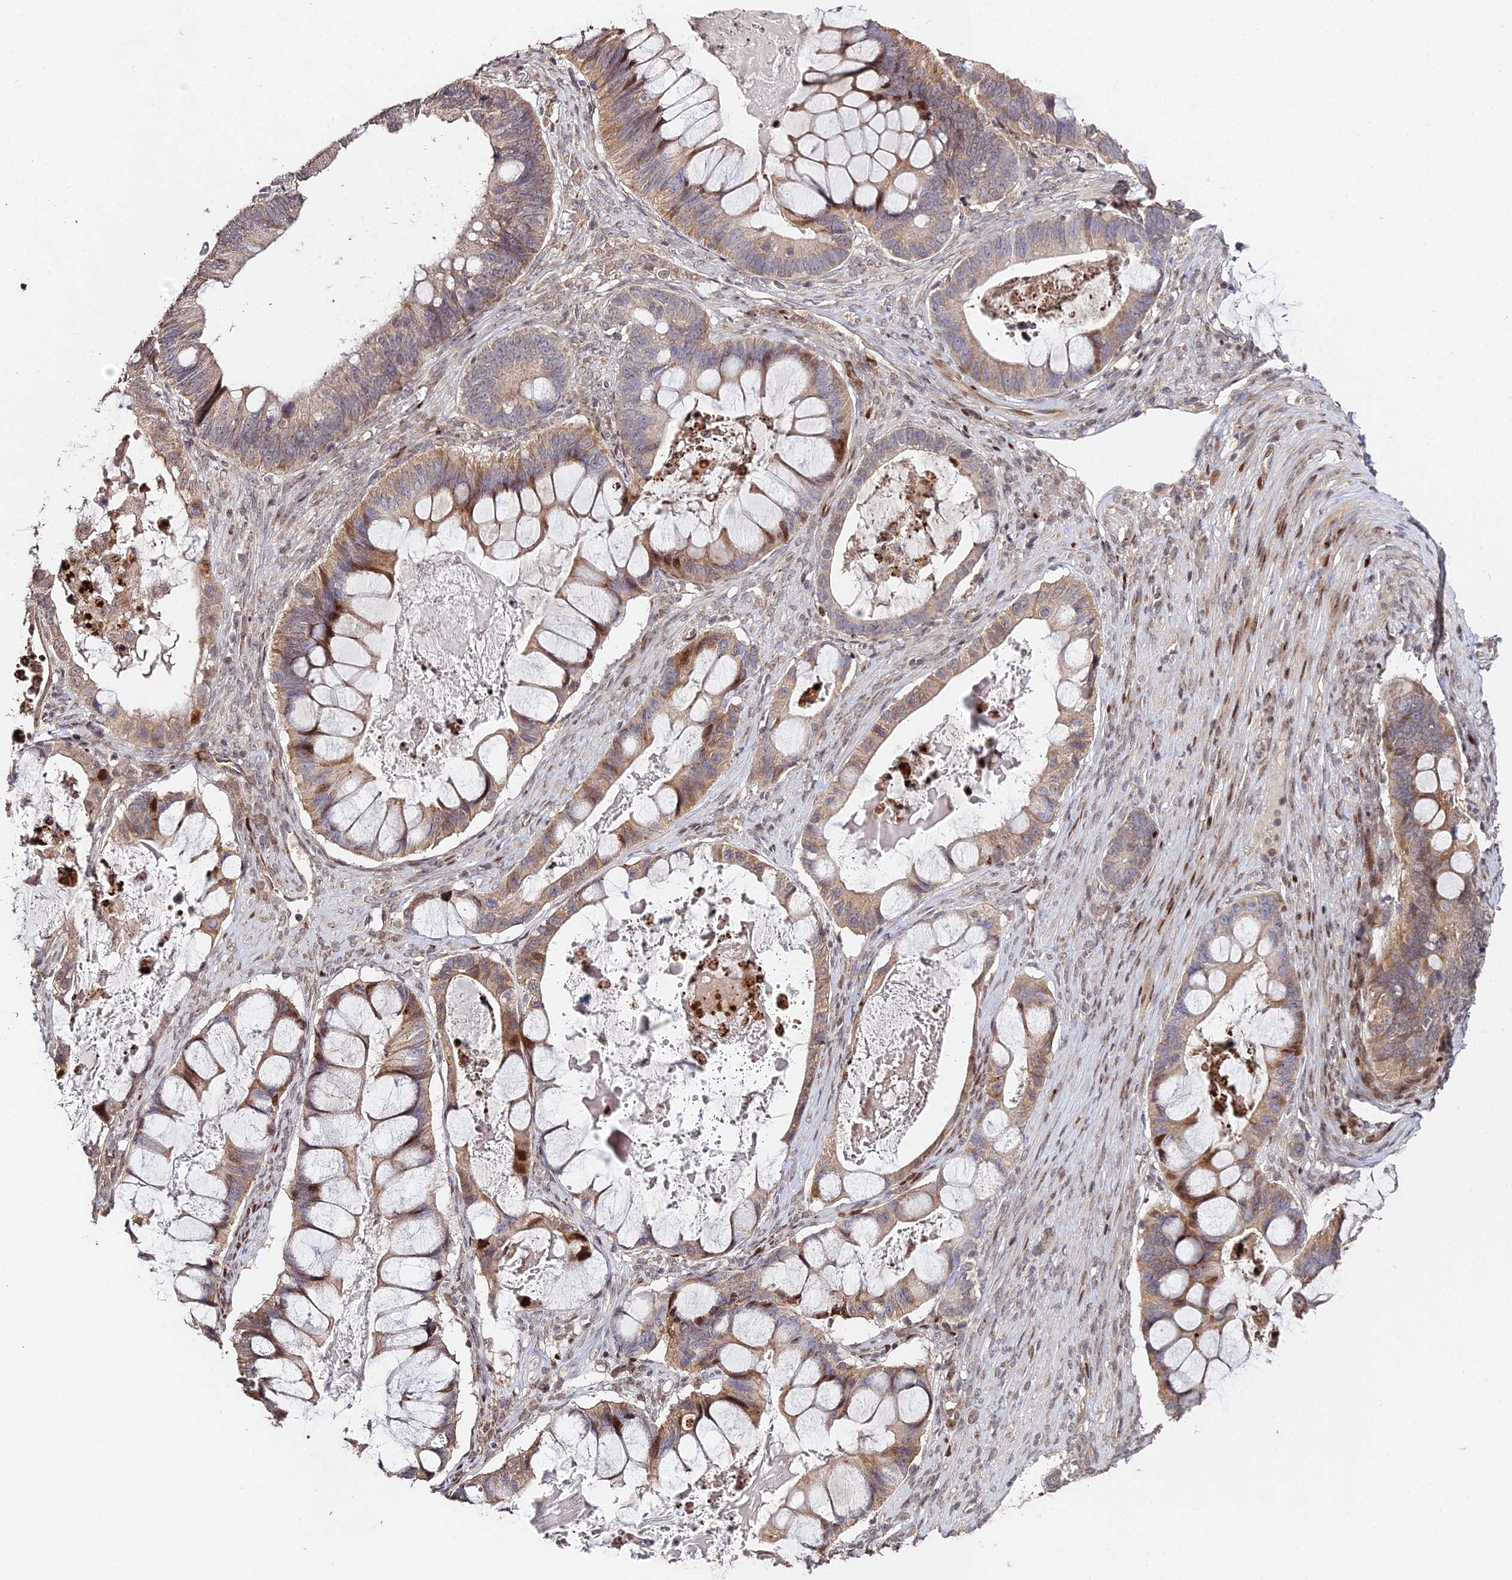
{"staining": {"intensity": "moderate", "quantity": ">75%", "location": "cytoplasmic/membranous,nuclear"}, "tissue": "ovarian cancer", "cell_type": "Tumor cells", "image_type": "cancer", "snomed": [{"axis": "morphology", "description": "Cystadenocarcinoma, mucinous, NOS"}, {"axis": "topography", "description": "Ovary"}], "caption": "DAB (3,3'-diaminobenzidine) immunohistochemical staining of human ovarian cancer (mucinous cystadenocarcinoma) exhibits moderate cytoplasmic/membranous and nuclear protein staining in approximately >75% of tumor cells. The protein of interest is shown in brown color, while the nuclei are stained blue.", "gene": "RBMS2", "patient": {"sex": "female", "age": 61}}